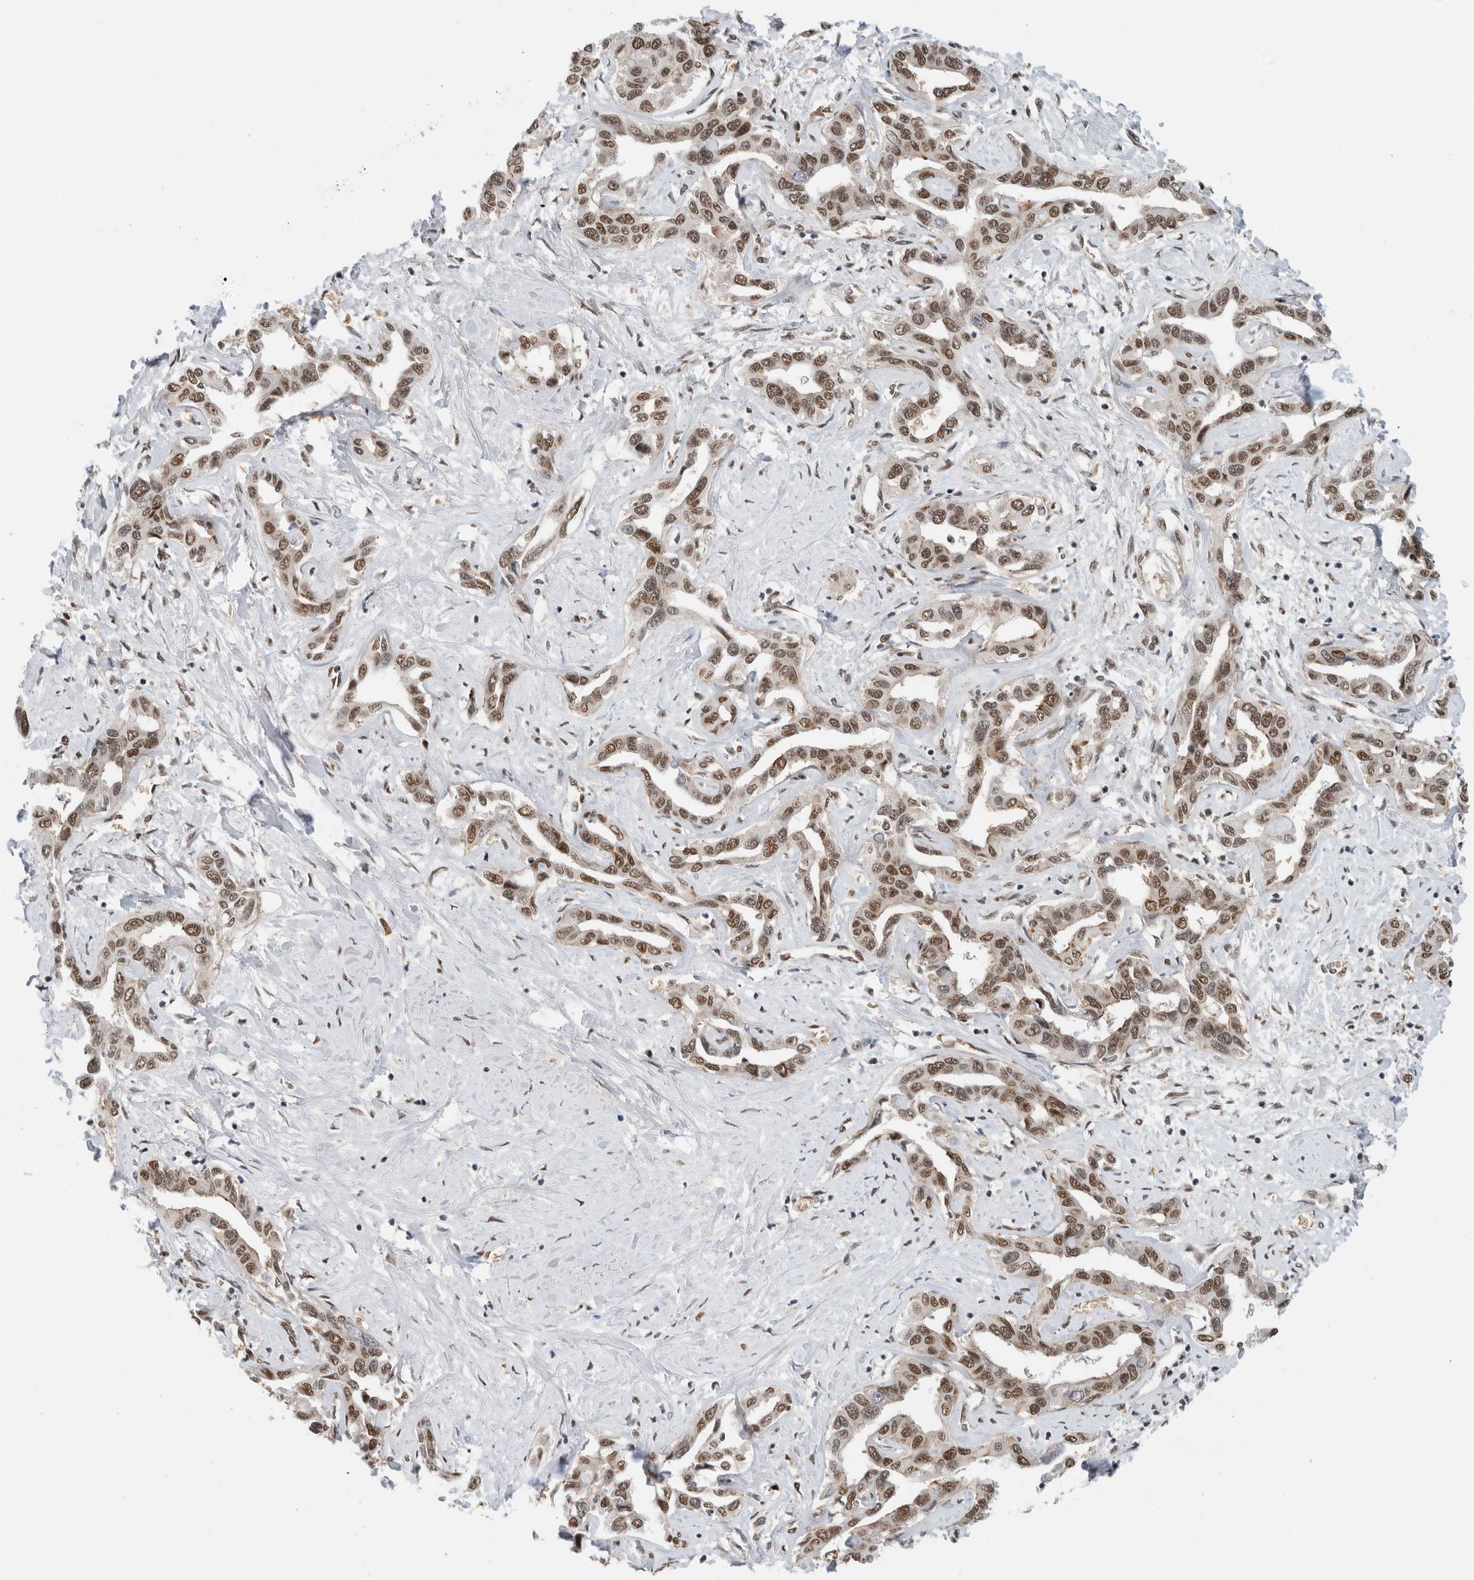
{"staining": {"intensity": "moderate", "quantity": ">75%", "location": "nuclear"}, "tissue": "liver cancer", "cell_type": "Tumor cells", "image_type": "cancer", "snomed": [{"axis": "morphology", "description": "Cholangiocarcinoma"}, {"axis": "topography", "description": "Liver"}], "caption": "There is medium levels of moderate nuclear staining in tumor cells of cholangiocarcinoma (liver), as demonstrated by immunohistochemical staining (brown color).", "gene": "NCAPG2", "patient": {"sex": "male", "age": 59}}